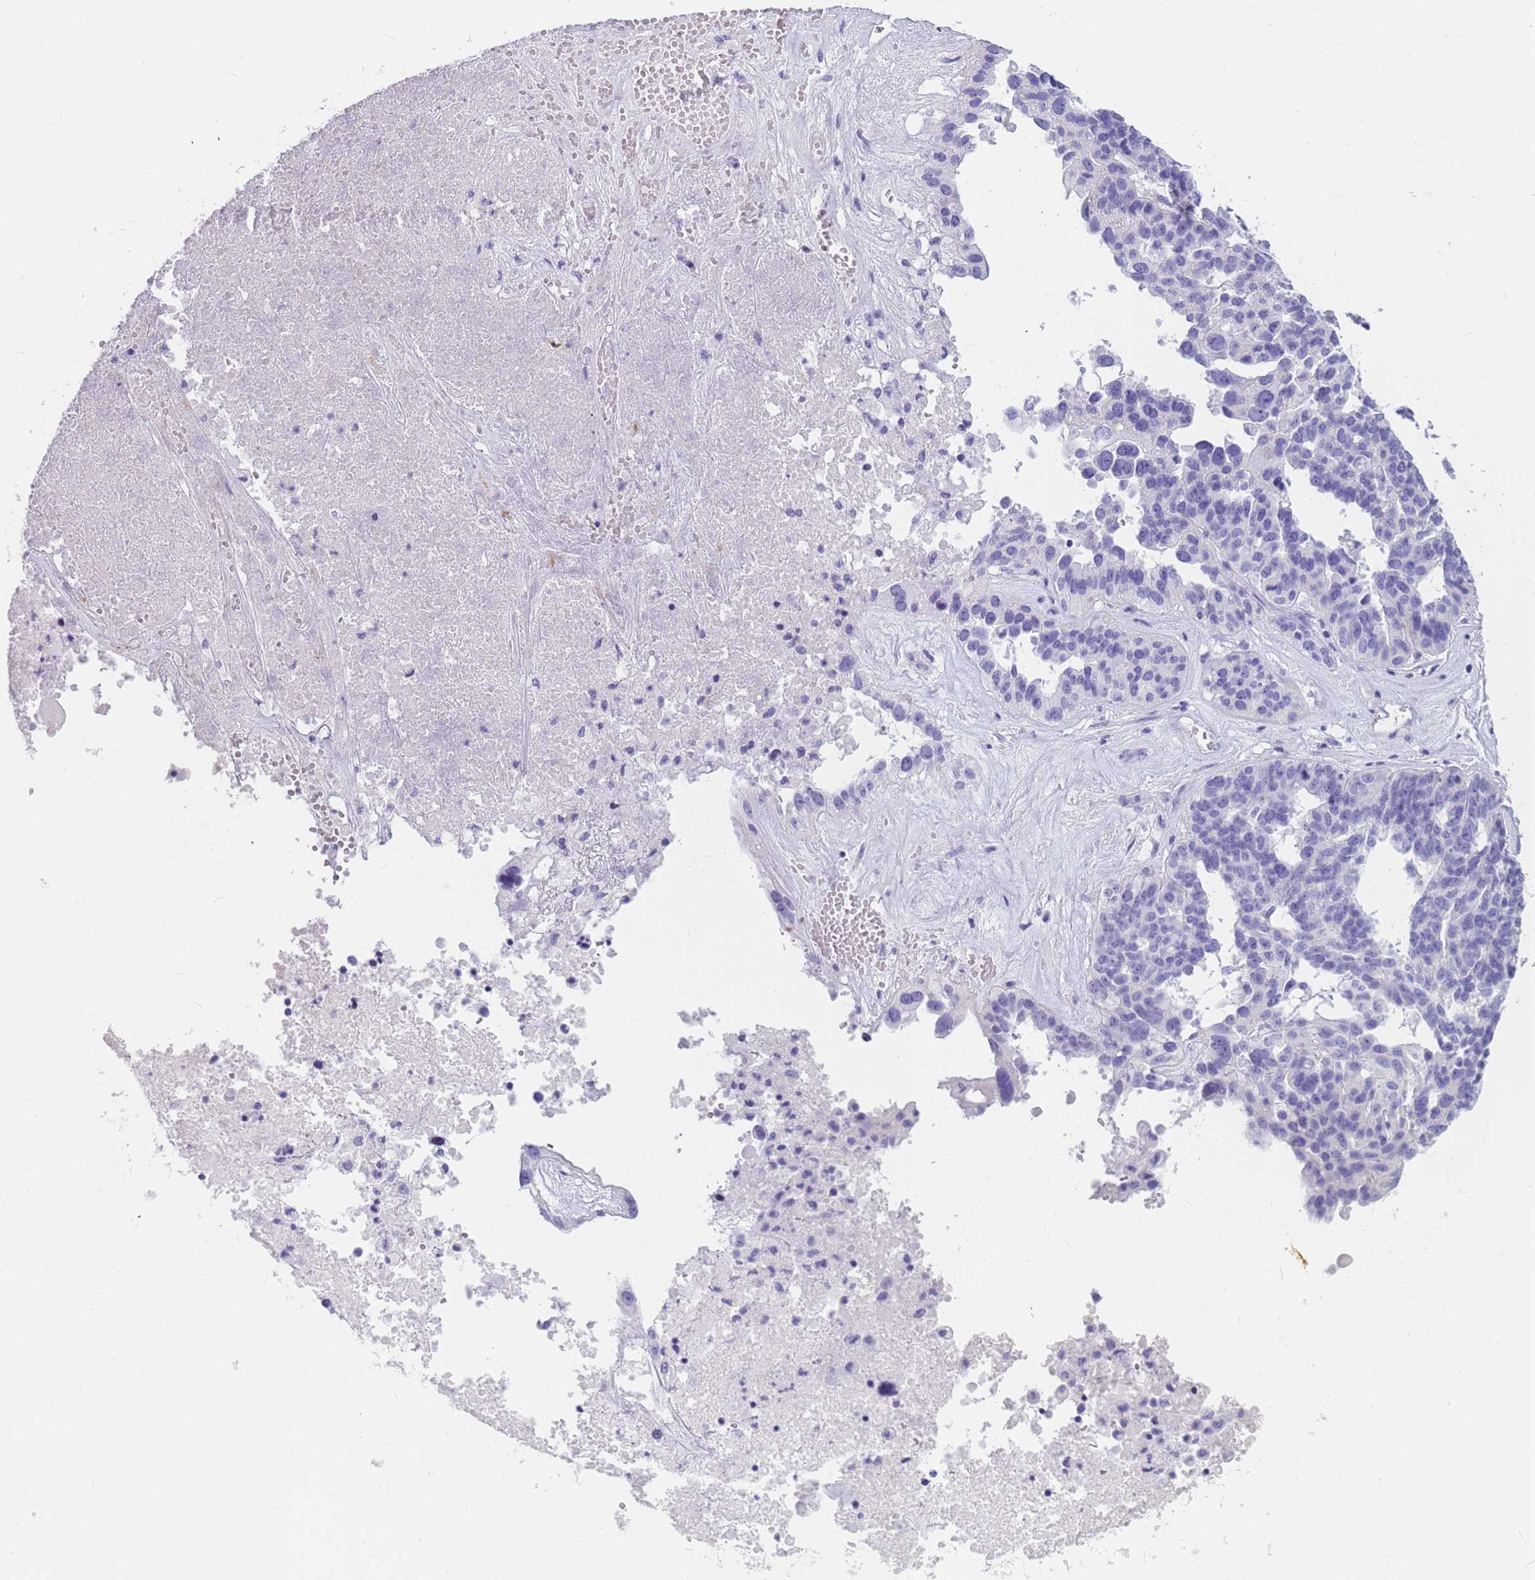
{"staining": {"intensity": "negative", "quantity": "none", "location": "none"}, "tissue": "ovarian cancer", "cell_type": "Tumor cells", "image_type": "cancer", "snomed": [{"axis": "morphology", "description": "Cystadenocarcinoma, serous, NOS"}, {"axis": "topography", "description": "Ovary"}], "caption": "Immunohistochemical staining of human ovarian cancer demonstrates no significant positivity in tumor cells.", "gene": "RNASE2", "patient": {"sex": "female", "age": 59}}